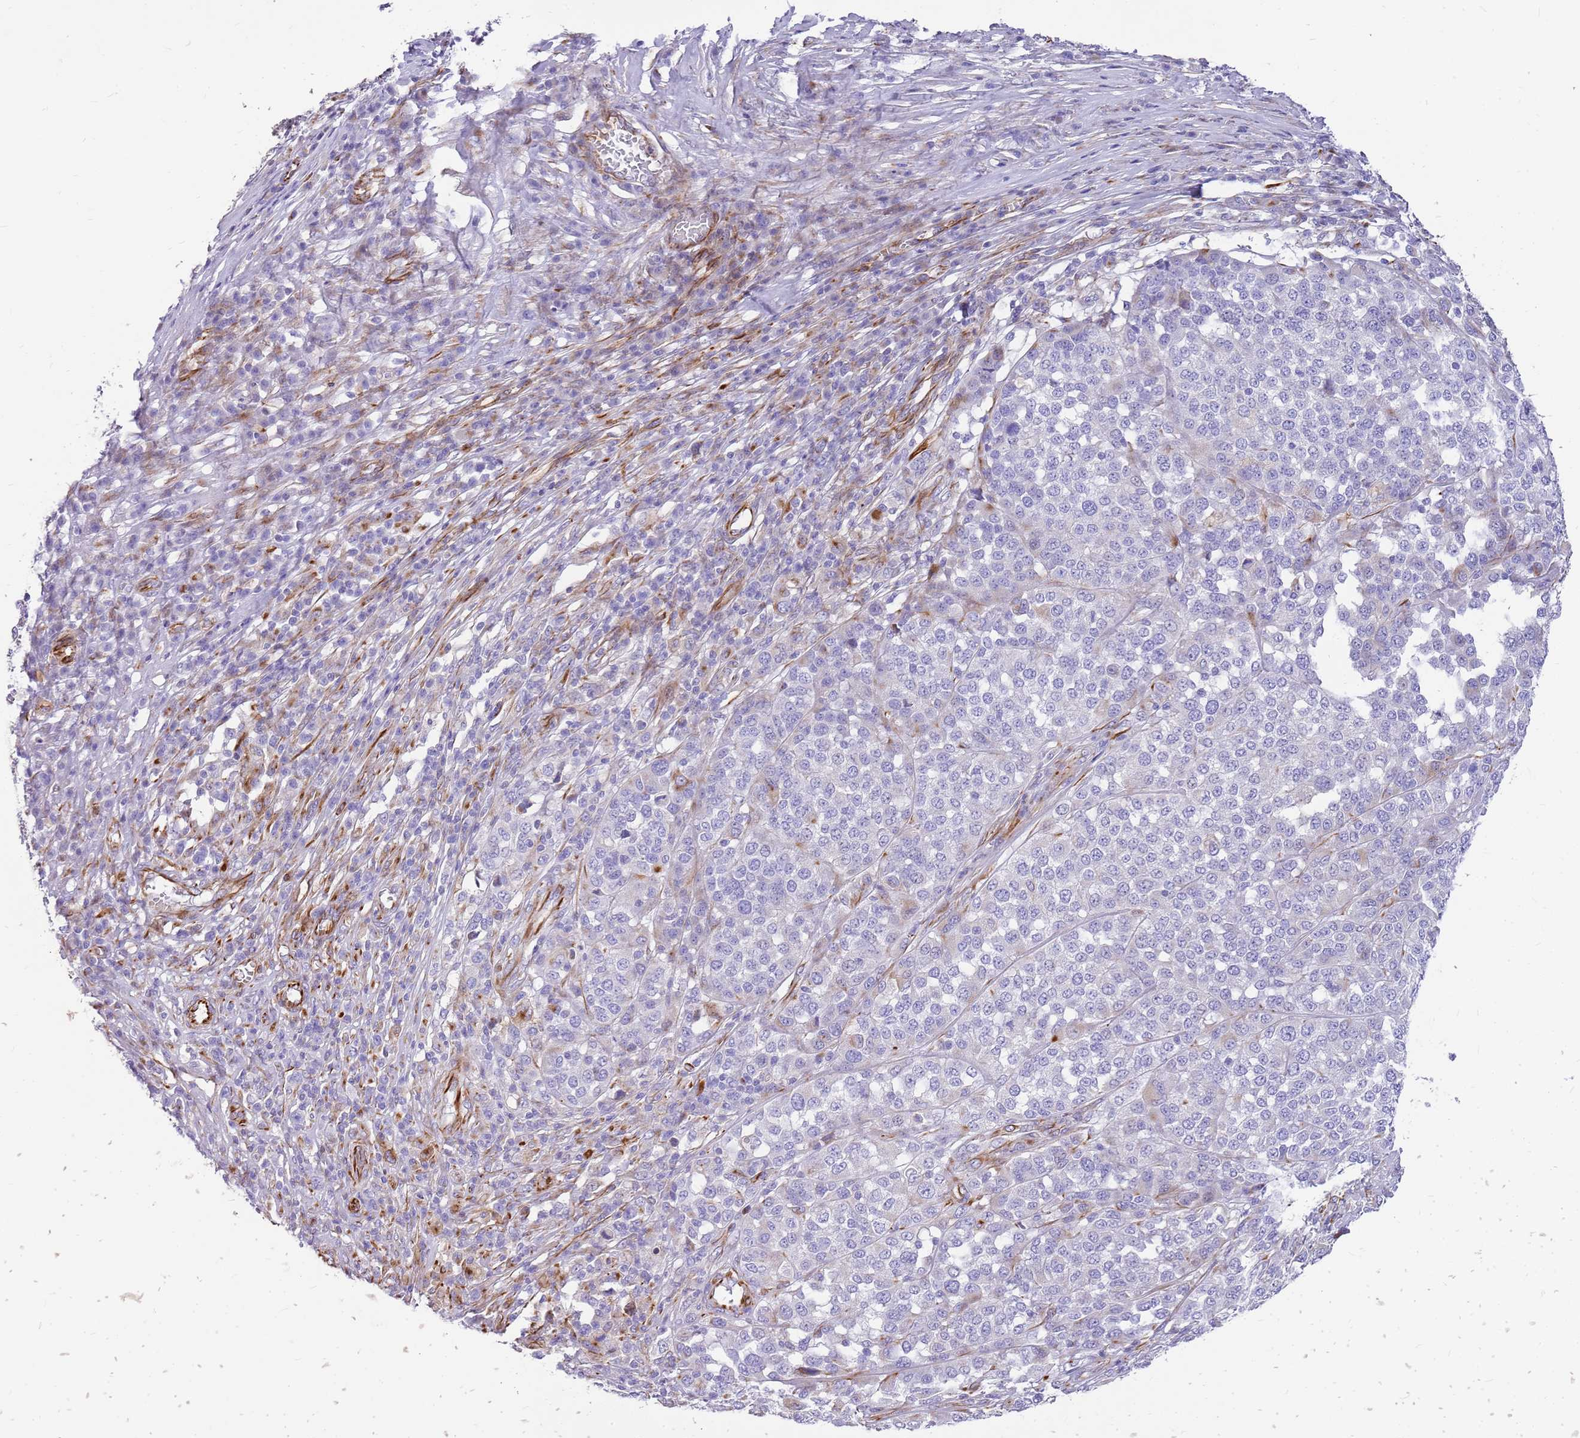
{"staining": {"intensity": "negative", "quantity": "none", "location": "none"}, "tissue": "melanoma", "cell_type": "Tumor cells", "image_type": "cancer", "snomed": [{"axis": "morphology", "description": "Malignant melanoma, Metastatic site"}, {"axis": "topography", "description": "Lymph node"}], "caption": "Tumor cells are negative for brown protein staining in malignant melanoma (metastatic site).", "gene": "ZDHHC1", "patient": {"sex": "male", "age": 44}}